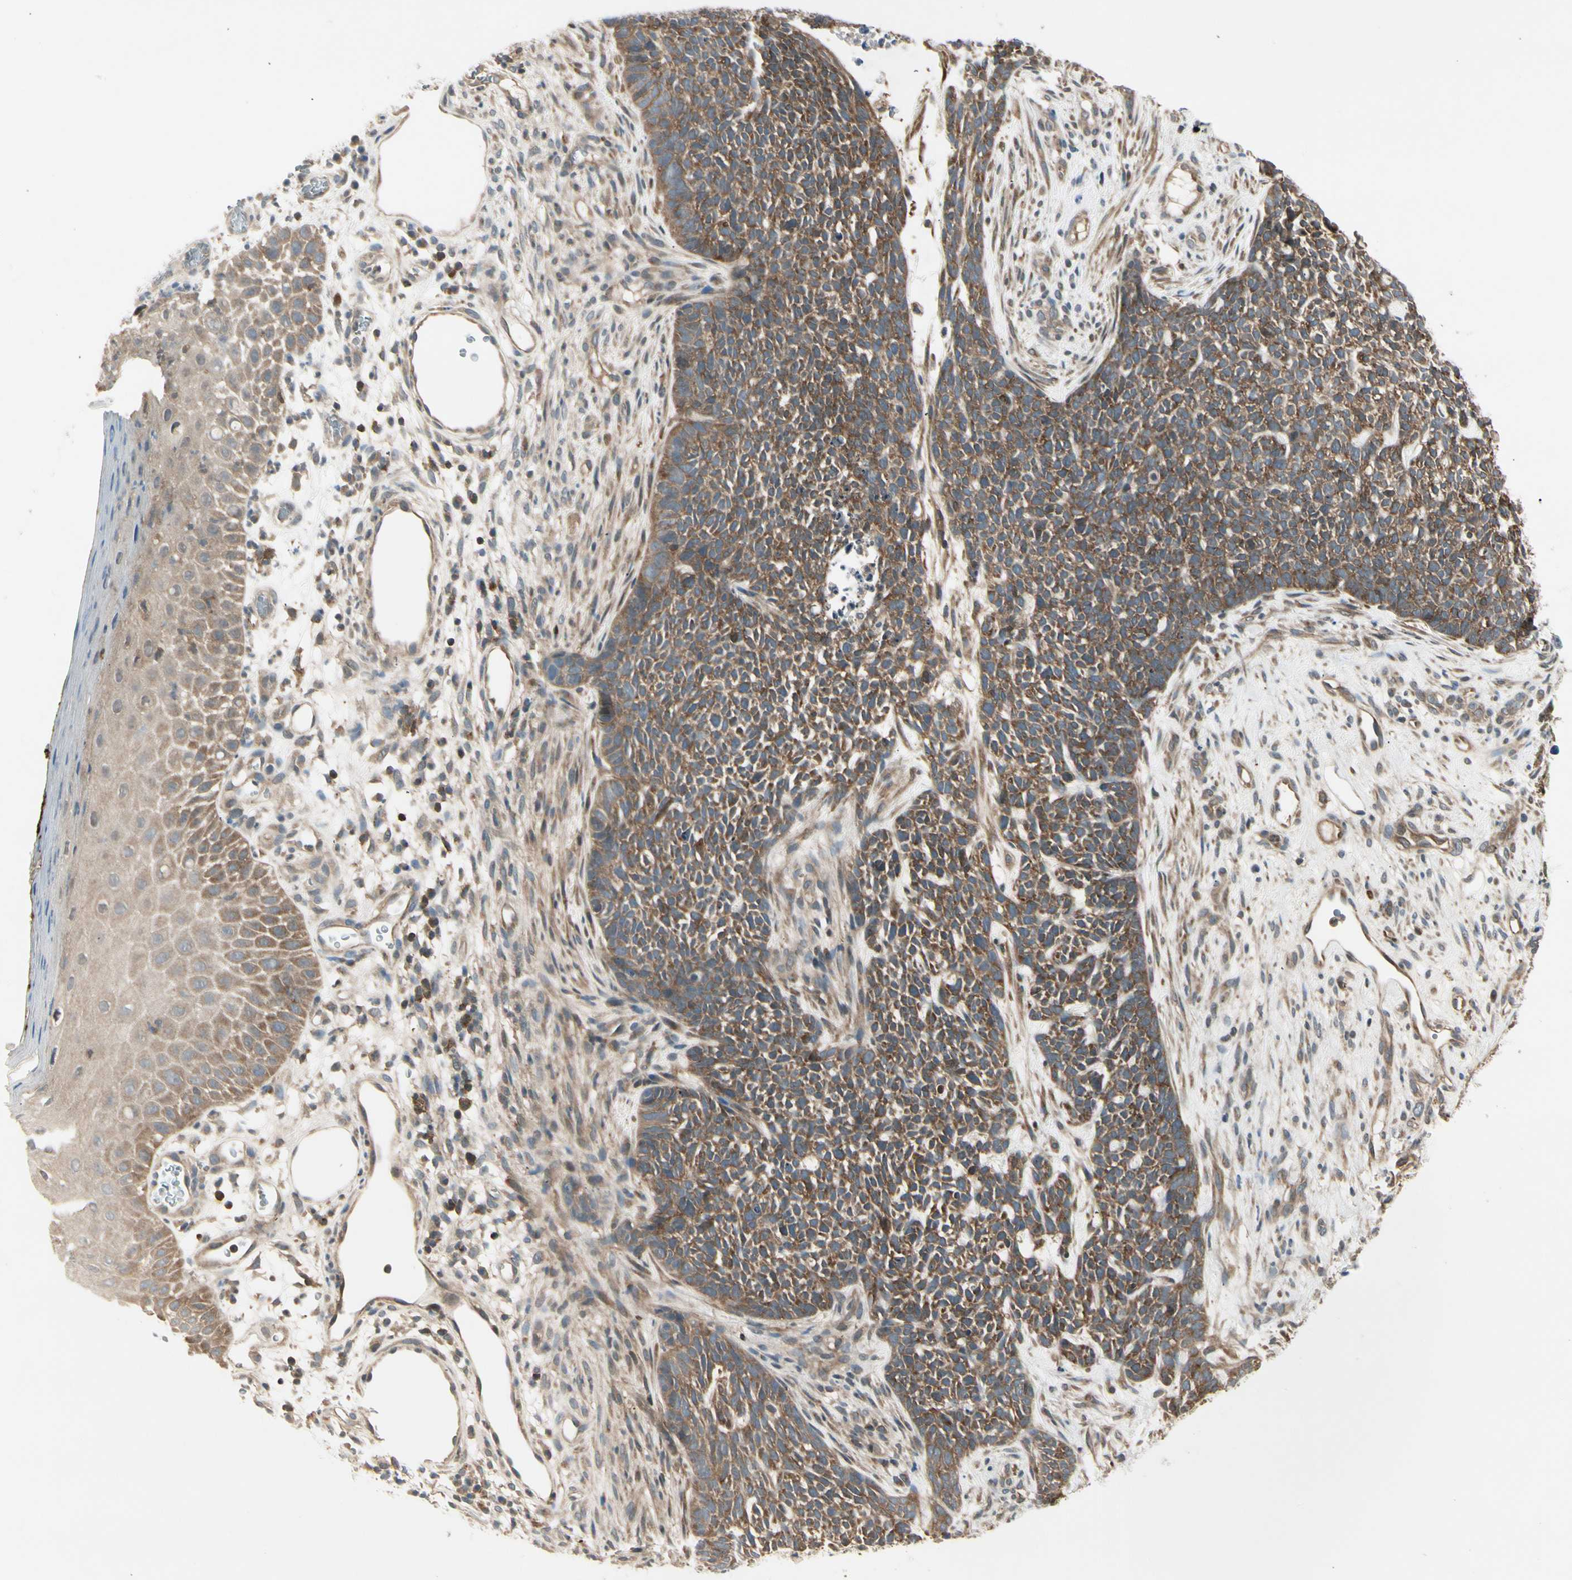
{"staining": {"intensity": "strong", "quantity": ">75%", "location": "cytoplasmic/membranous"}, "tissue": "skin cancer", "cell_type": "Tumor cells", "image_type": "cancer", "snomed": [{"axis": "morphology", "description": "Basal cell carcinoma"}, {"axis": "topography", "description": "Skin"}], "caption": "Skin cancer (basal cell carcinoma) stained with immunohistochemistry exhibits strong cytoplasmic/membranous staining in about >75% of tumor cells.", "gene": "OXSR1", "patient": {"sex": "female", "age": 84}}